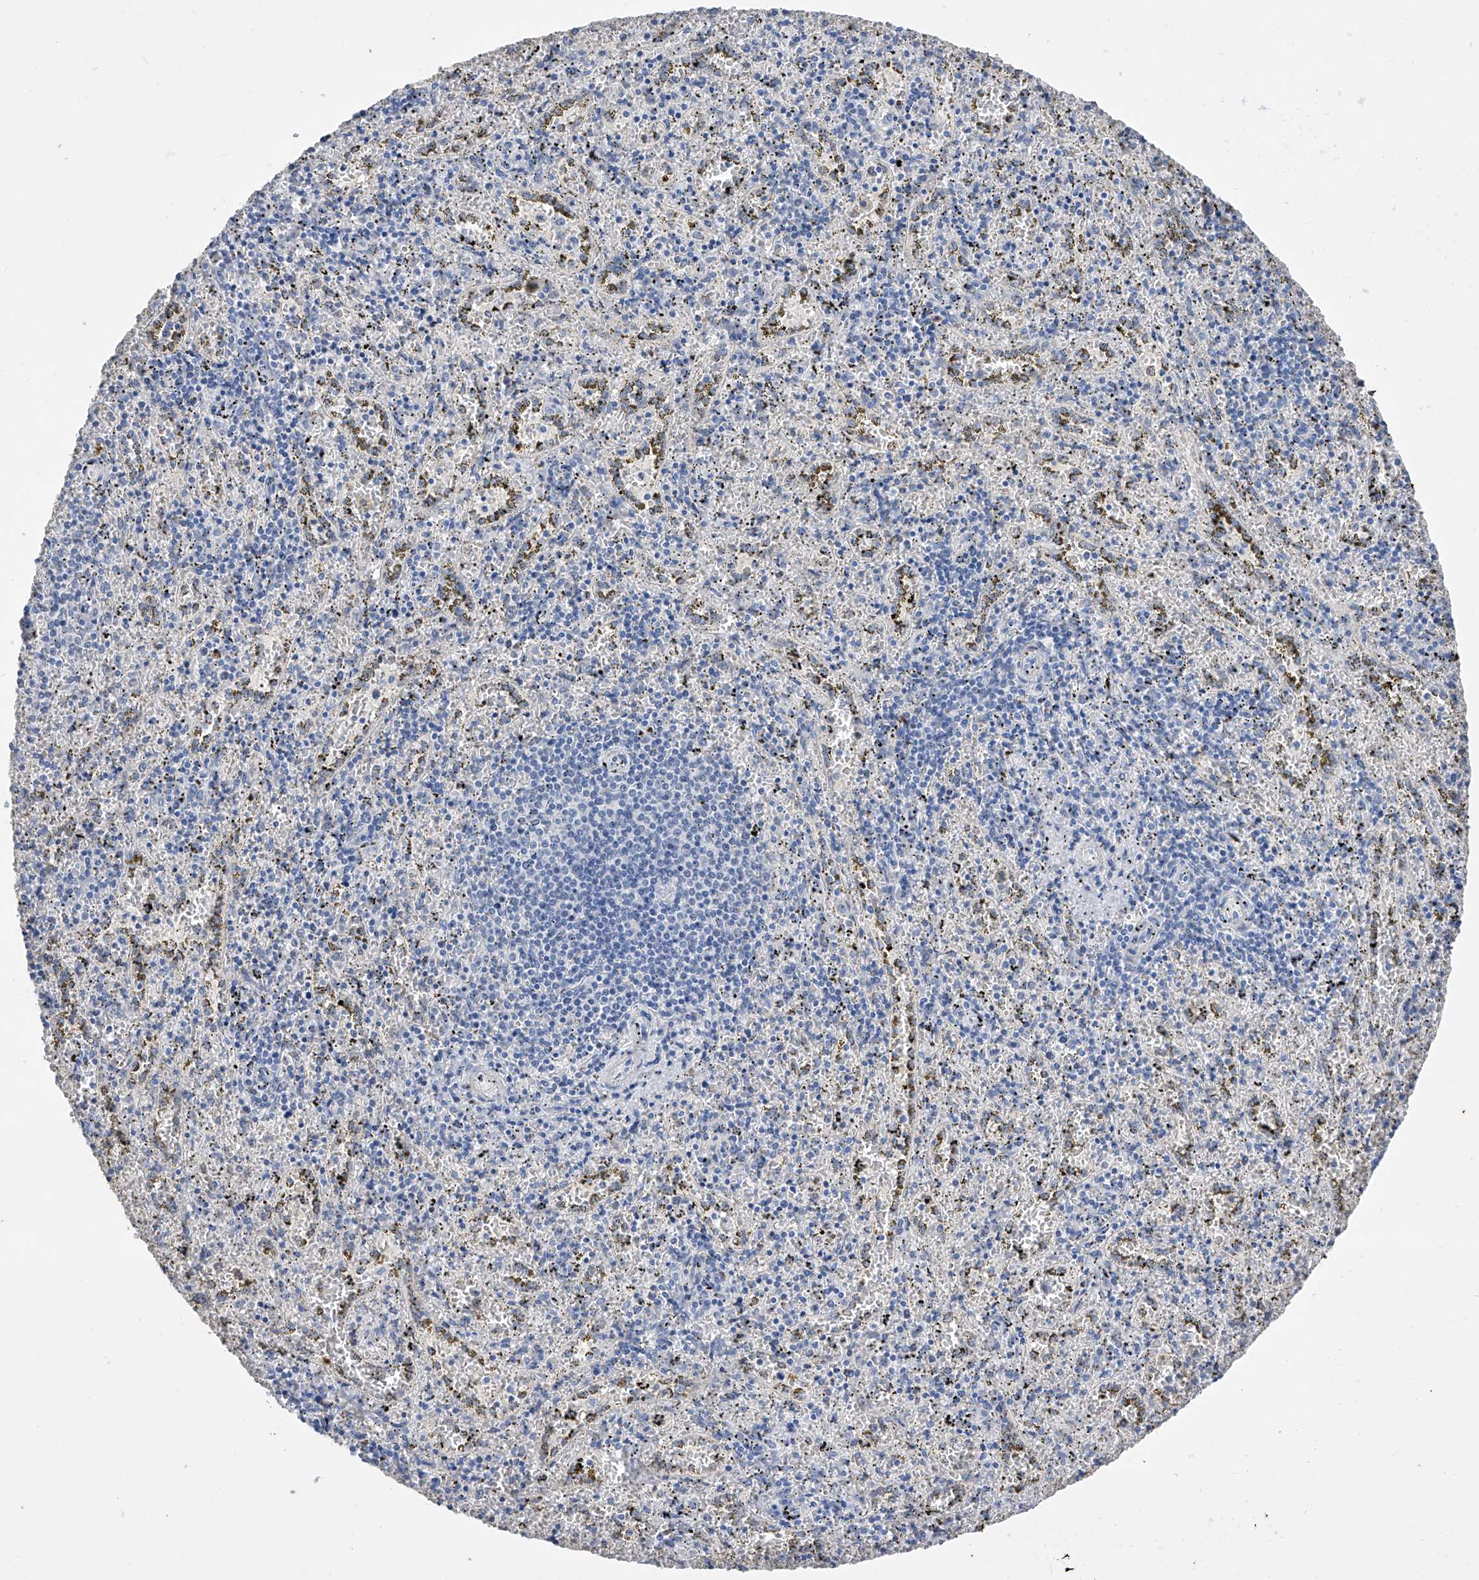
{"staining": {"intensity": "negative", "quantity": "none", "location": "none"}, "tissue": "spleen", "cell_type": "Cells in red pulp", "image_type": "normal", "snomed": [{"axis": "morphology", "description": "Normal tissue, NOS"}, {"axis": "topography", "description": "Spleen"}], "caption": "Human spleen stained for a protein using immunohistochemistry (IHC) exhibits no expression in cells in red pulp.", "gene": "ADRA1A", "patient": {"sex": "male", "age": 11}}